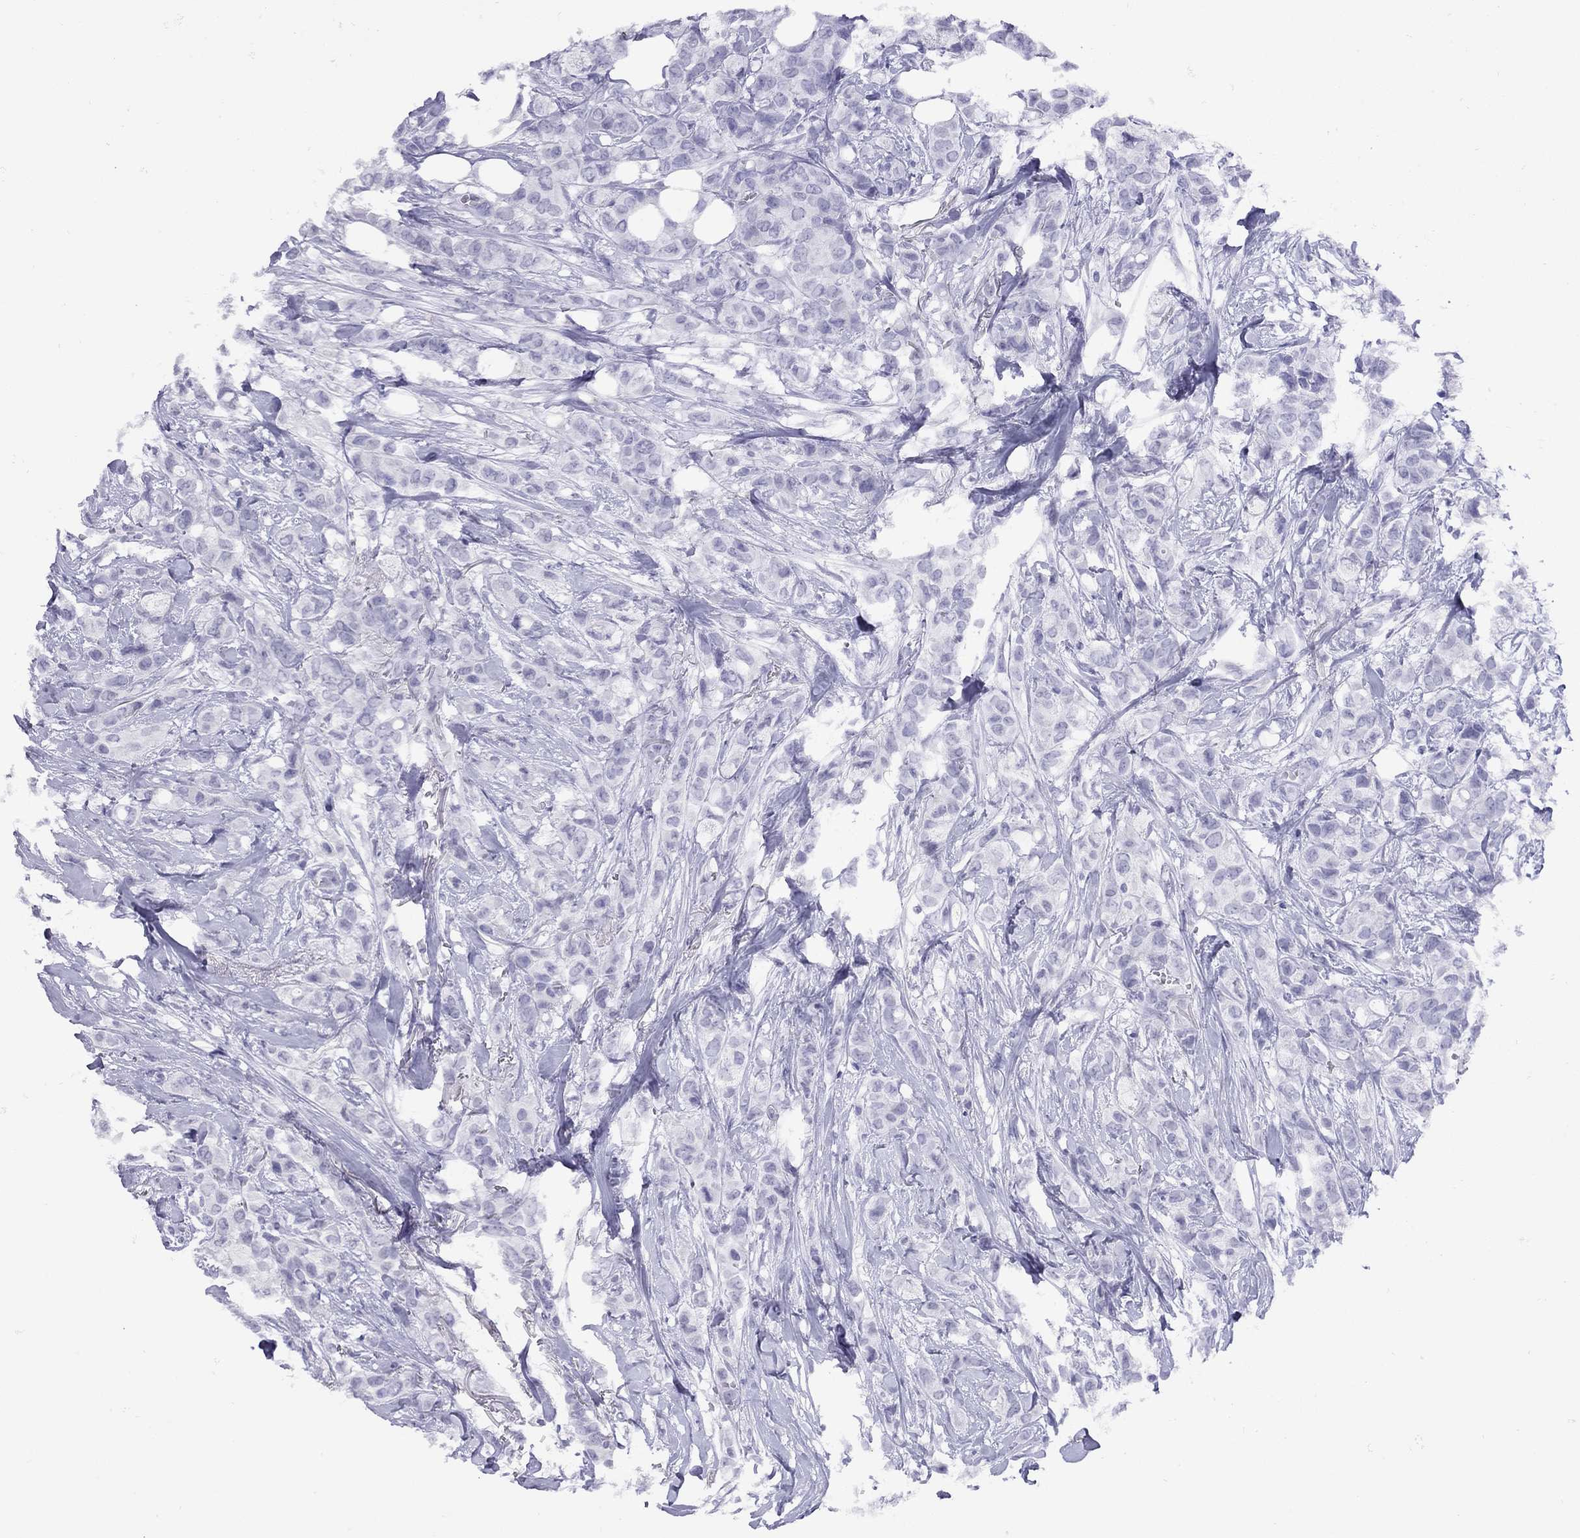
{"staining": {"intensity": "negative", "quantity": "none", "location": "none"}, "tissue": "breast cancer", "cell_type": "Tumor cells", "image_type": "cancer", "snomed": [{"axis": "morphology", "description": "Duct carcinoma"}, {"axis": "topography", "description": "Breast"}], "caption": "This image is of breast invasive ductal carcinoma stained with IHC to label a protein in brown with the nuclei are counter-stained blue. There is no expression in tumor cells. Brightfield microscopy of immunohistochemistry (IHC) stained with DAB (brown) and hematoxylin (blue), captured at high magnification.", "gene": "LYAR", "patient": {"sex": "female", "age": 85}}